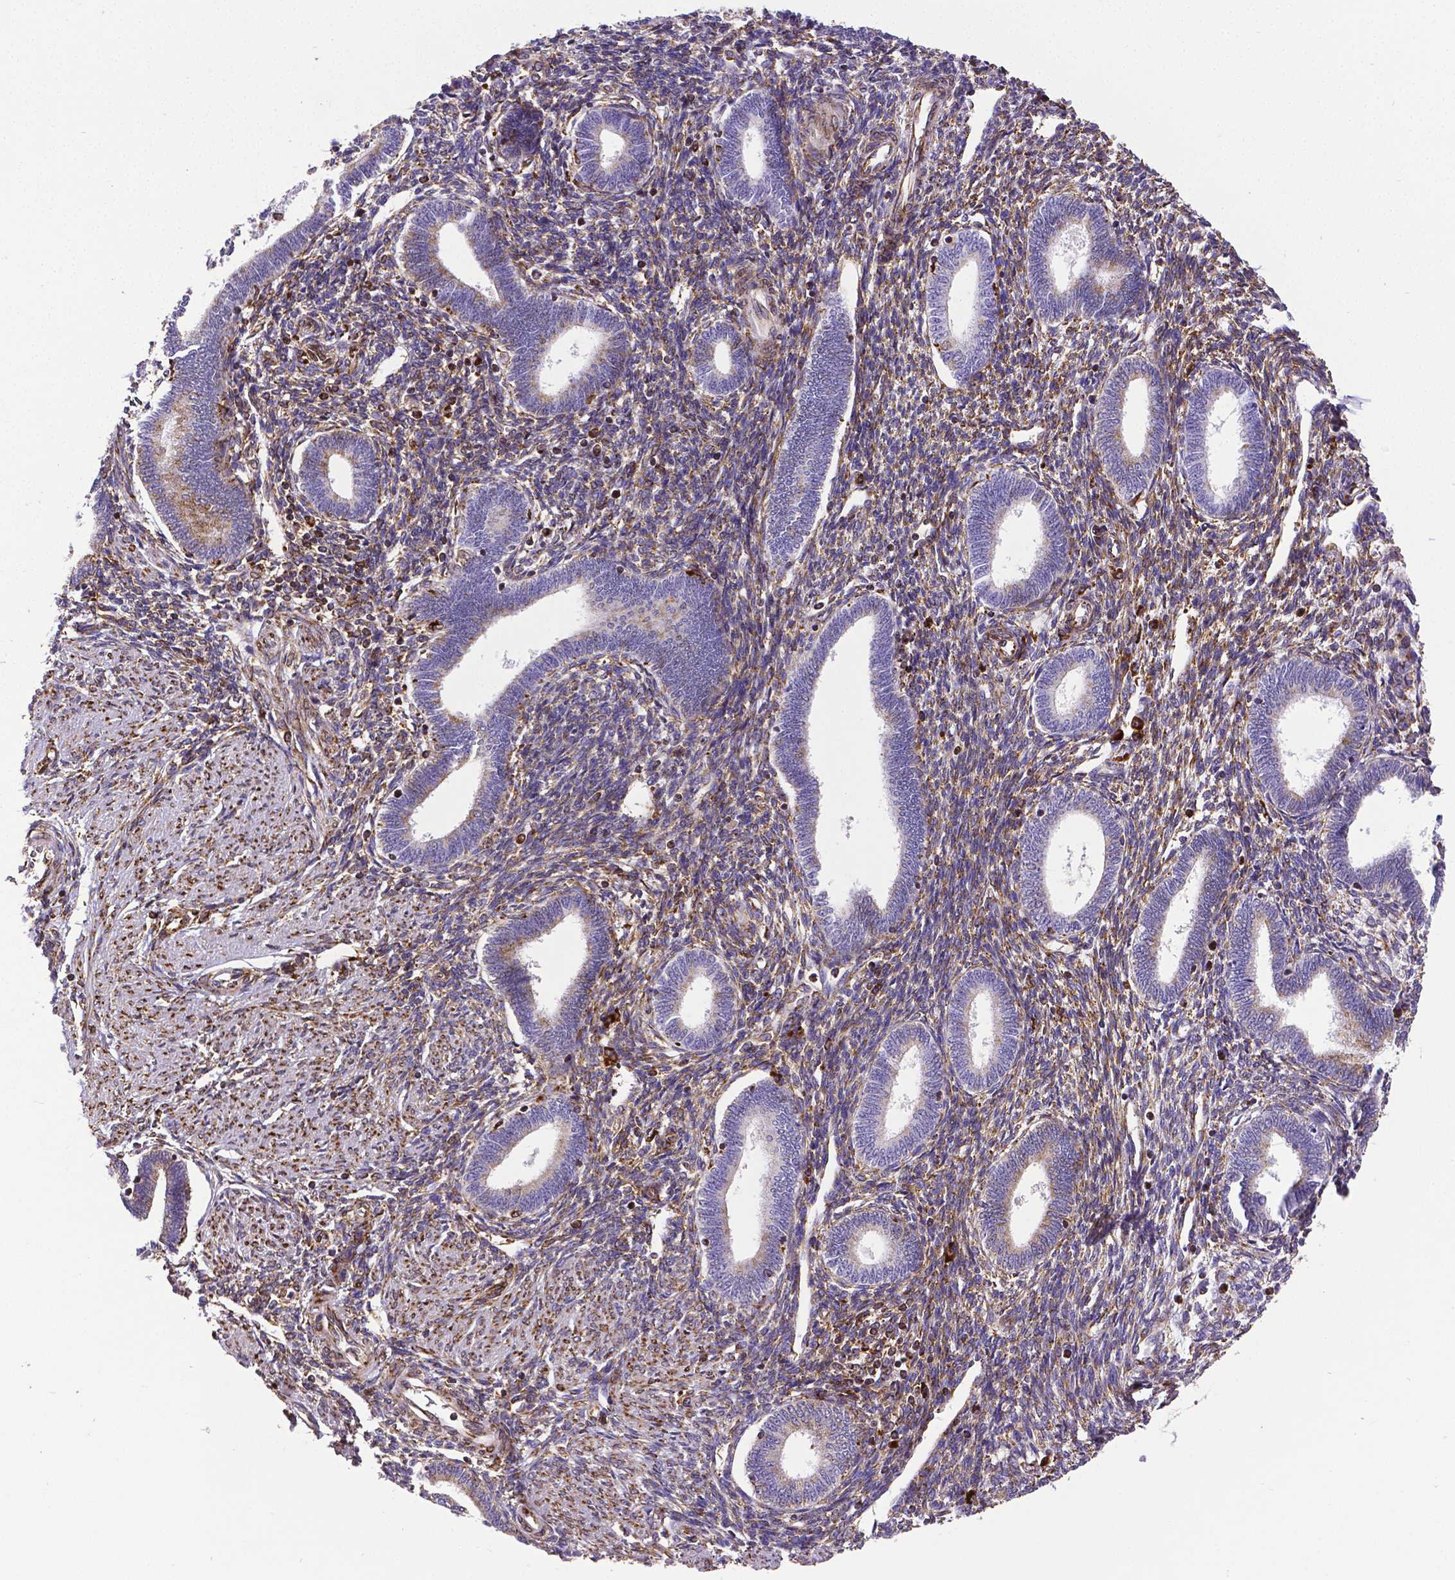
{"staining": {"intensity": "moderate", "quantity": "25%-75%", "location": "cytoplasmic/membranous"}, "tissue": "endometrium", "cell_type": "Cells in endometrial stroma", "image_type": "normal", "snomed": [{"axis": "morphology", "description": "Normal tissue, NOS"}, {"axis": "topography", "description": "Endometrium"}], "caption": "About 25%-75% of cells in endometrial stroma in benign human endometrium demonstrate moderate cytoplasmic/membranous protein staining as visualized by brown immunohistochemical staining.", "gene": "MTDH", "patient": {"sex": "female", "age": 42}}